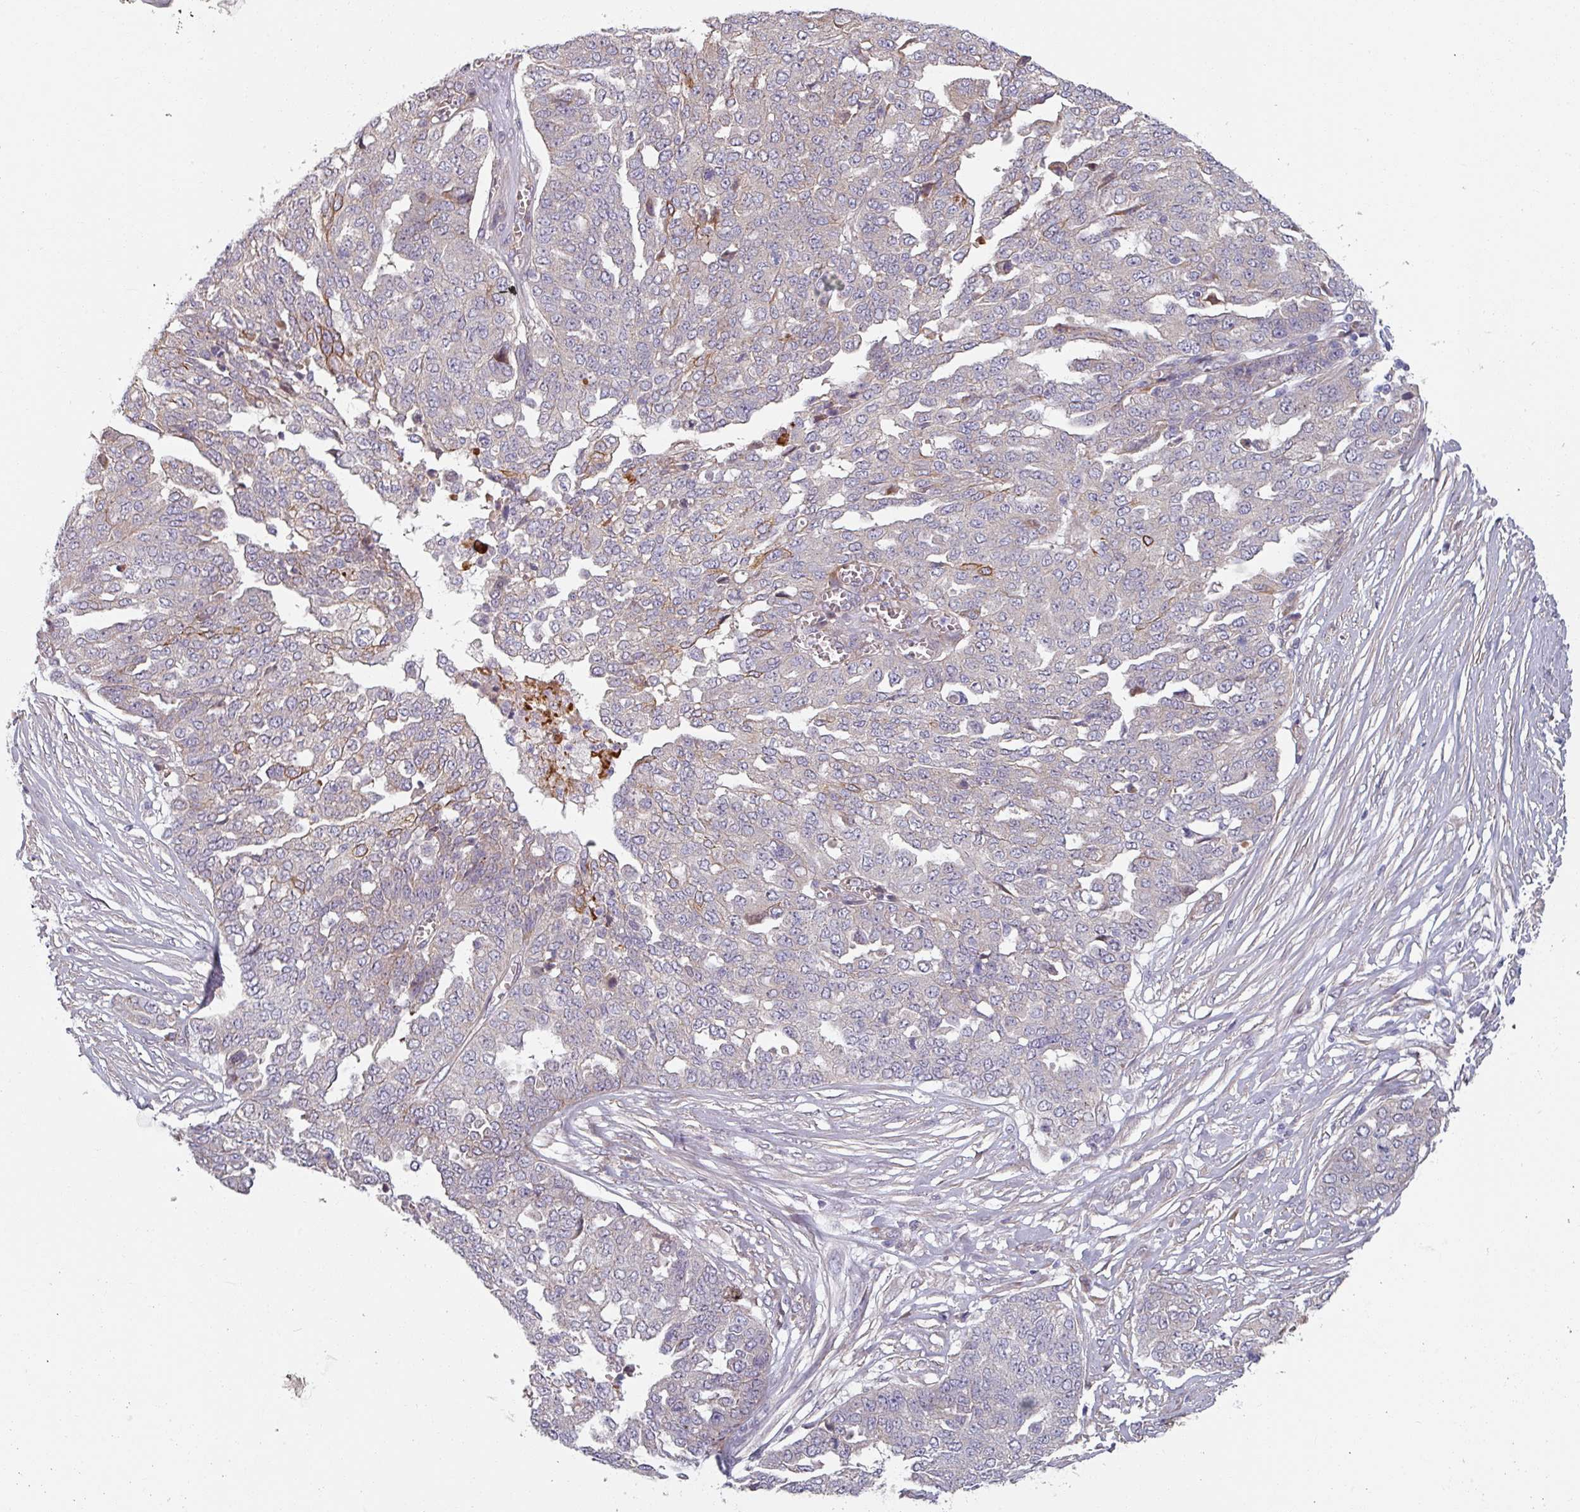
{"staining": {"intensity": "moderate", "quantity": "<25%", "location": "cytoplasmic/membranous"}, "tissue": "ovarian cancer", "cell_type": "Tumor cells", "image_type": "cancer", "snomed": [{"axis": "morphology", "description": "Cystadenocarcinoma, serous, NOS"}, {"axis": "topography", "description": "Soft tissue"}, {"axis": "topography", "description": "Ovary"}], "caption": "Immunohistochemistry (DAB) staining of ovarian serous cystadenocarcinoma shows moderate cytoplasmic/membranous protein staining in approximately <25% of tumor cells. The staining was performed using DAB to visualize the protein expression in brown, while the nuclei were stained in blue with hematoxylin (Magnification: 20x).", "gene": "C4BPB", "patient": {"sex": "female", "age": 57}}